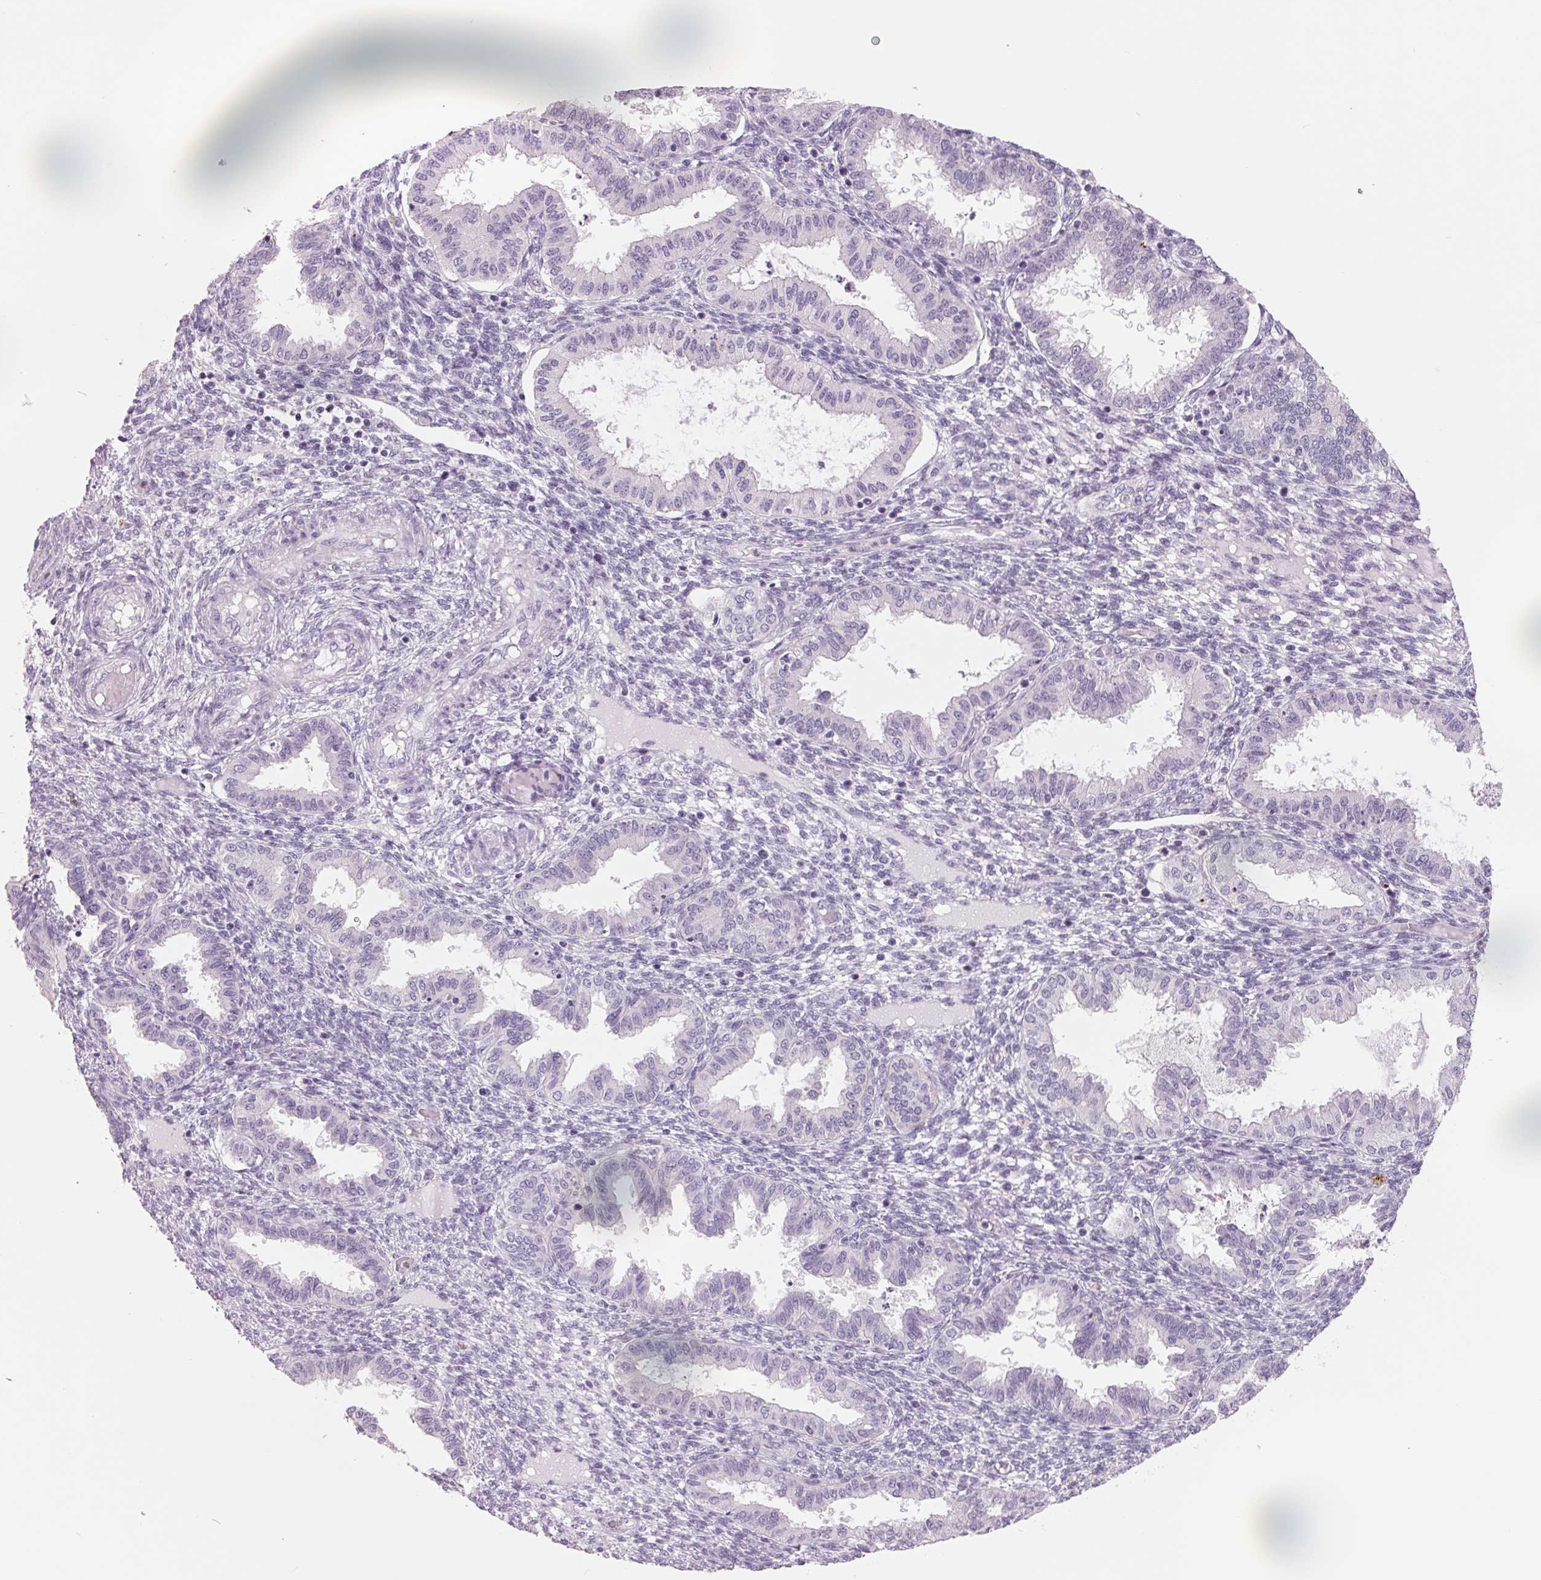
{"staining": {"intensity": "negative", "quantity": "none", "location": "none"}, "tissue": "endometrium", "cell_type": "Cells in endometrial stroma", "image_type": "normal", "snomed": [{"axis": "morphology", "description": "Normal tissue, NOS"}, {"axis": "topography", "description": "Endometrium"}], "caption": "An immunohistochemistry image of normal endometrium is shown. There is no staining in cells in endometrial stroma of endometrium. (Brightfield microscopy of DAB immunohistochemistry at high magnification).", "gene": "FTCD", "patient": {"sex": "female", "age": 33}}